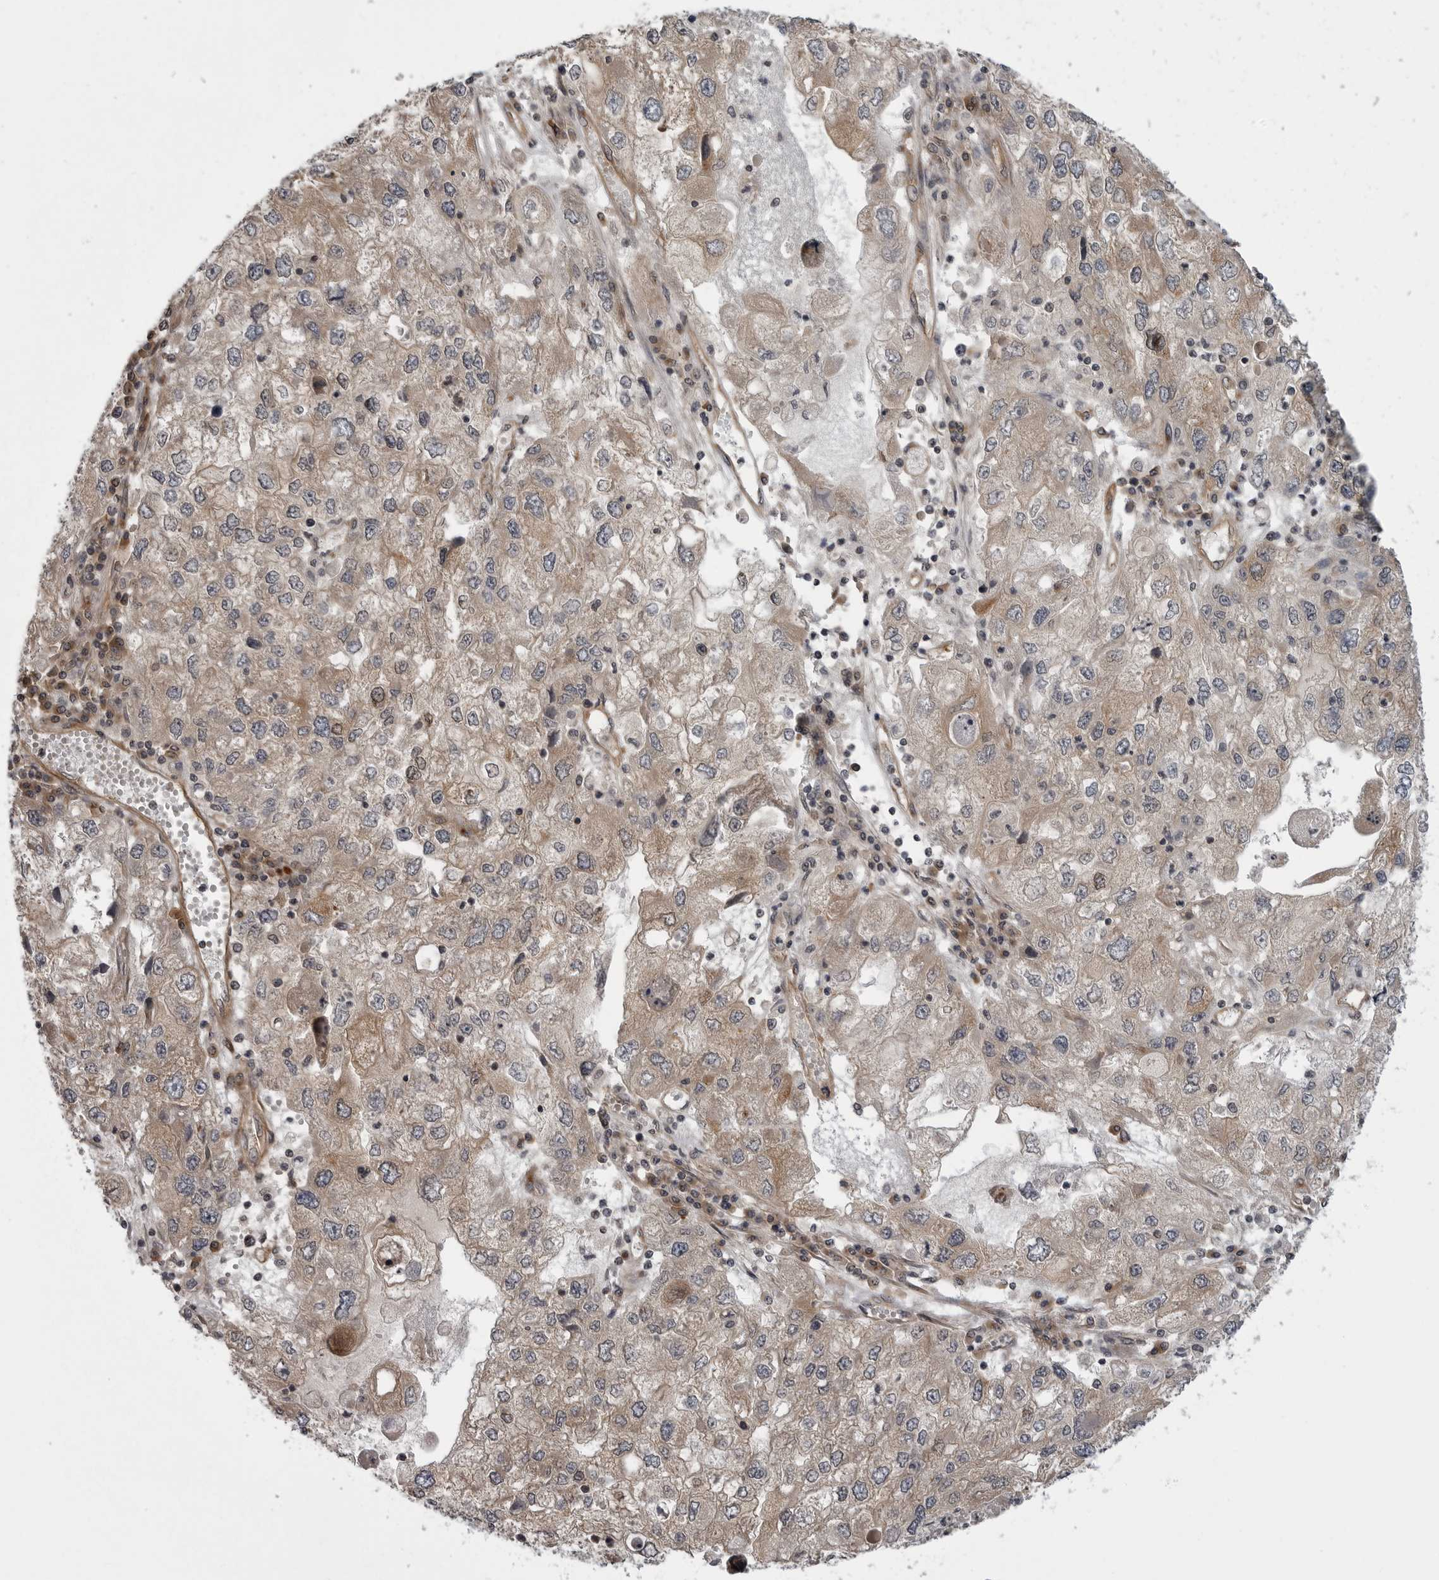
{"staining": {"intensity": "weak", "quantity": "25%-75%", "location": "cytoplasmic/membranous"}, "tissue": "endometrial cancer", "cell_type": "Tumor cells", "image_type": "cancer", "snomed": [{"axis": "morphology", "description": "Adenocarcinoma, NOS"}, {"axis": "topography", "description": "Endometrium"}], "caption": "The immunohistochemical stain shows weak cytoplasmic/membranous expression in tumor cells of adenocarcinoma (endometrial) tissue.", "gene": "LRRC45", "patient": {"sex": "female", "age": 49}}